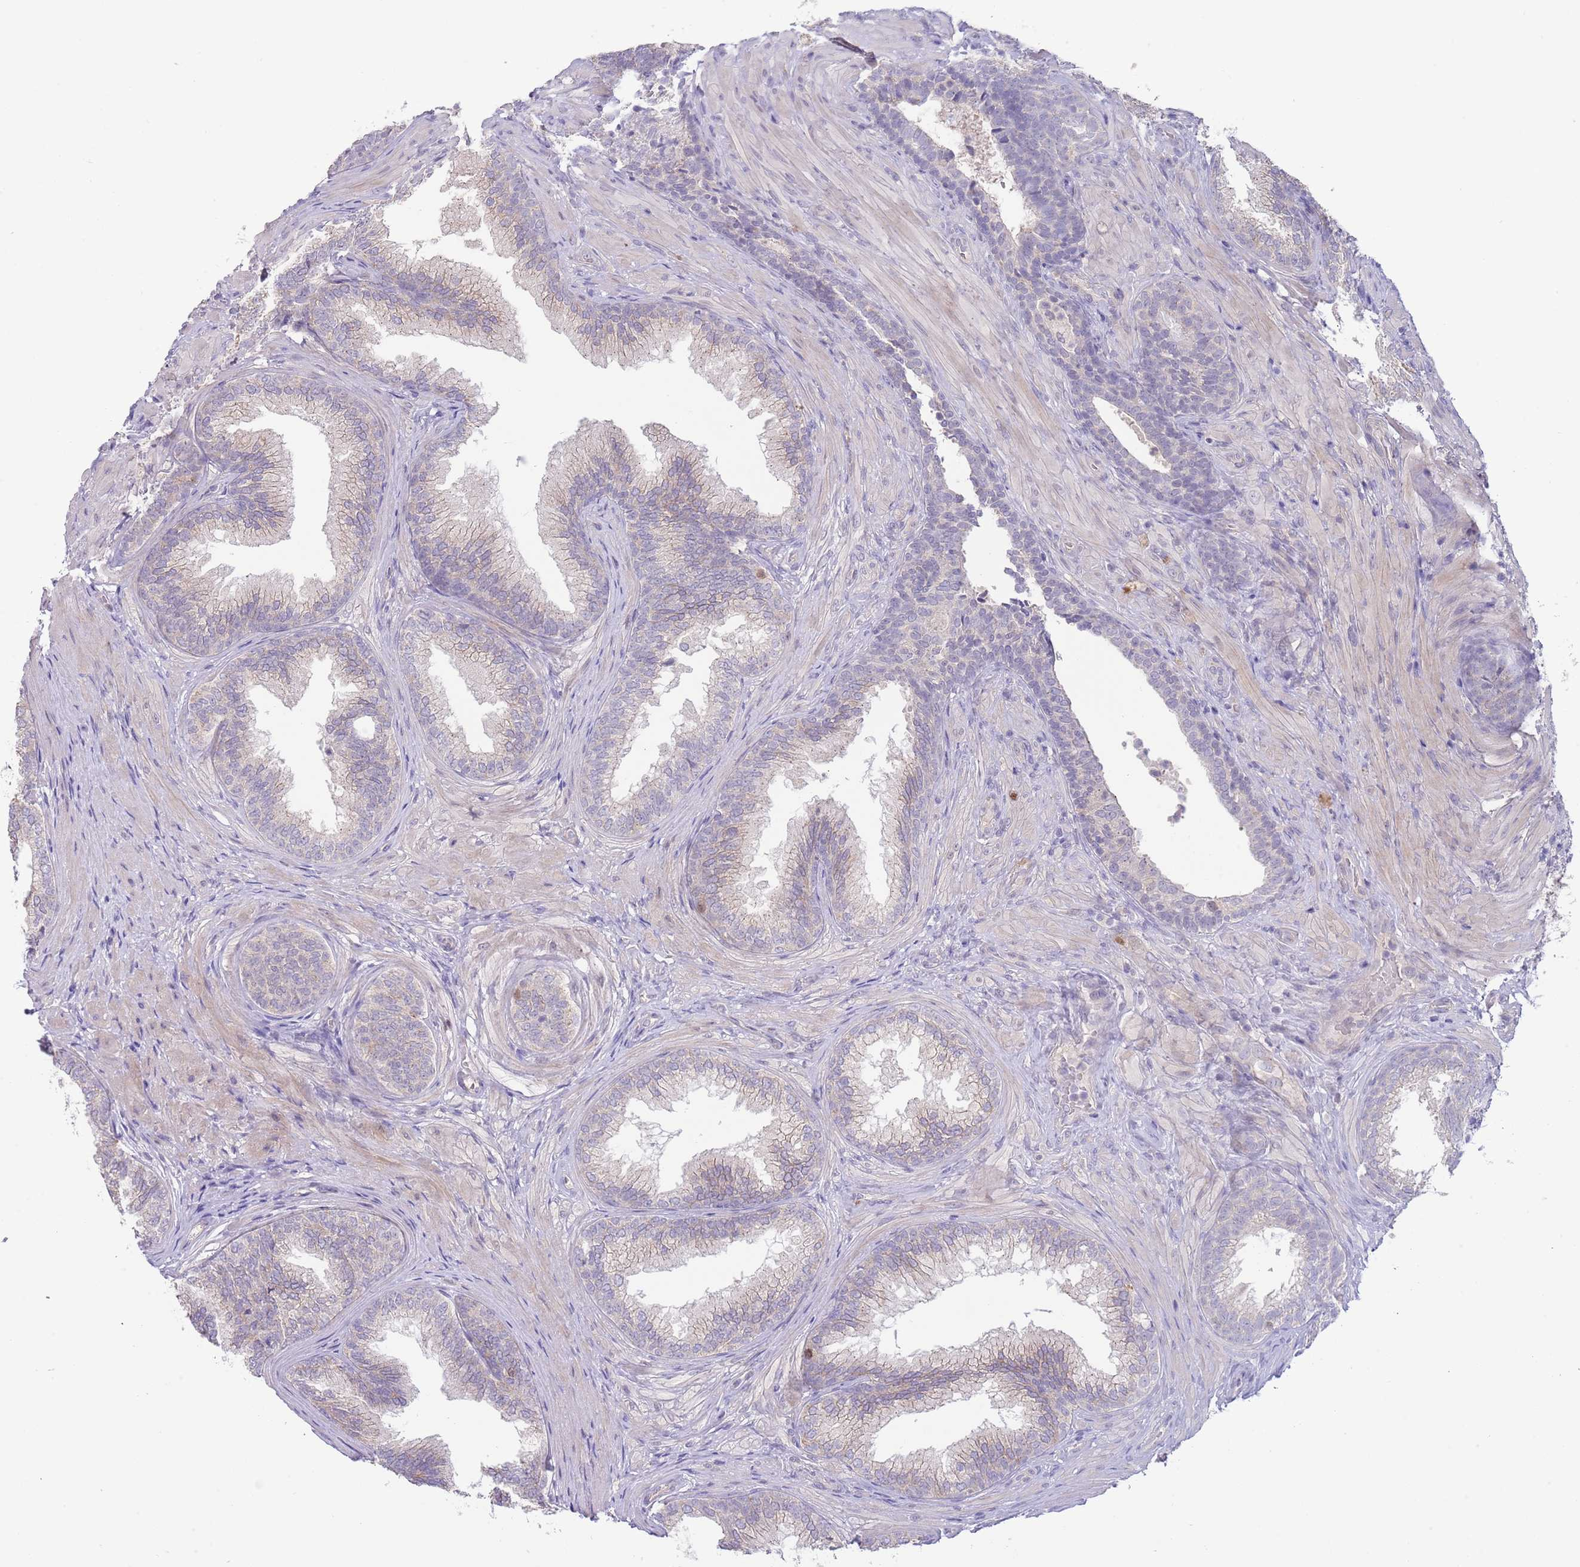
{"staining": {"intensity": "moderate", "quantity": "25%-75%", "location": "cytoplasmic/membranous"}, "tissue": "prostate", "cell_type": "Glandular cells", "image_type": "normal", "snomed": [{"axis": "morphology", "description": "Normal tissue, NOS"}, {"axis": "topography", "description": "Prostate"}], "caption": "Immunohistochemical staining of normal prostate shows 25%-75% levels of moderate cytoplasmic/membranous protein expression in about 25%-75% of glandular cells.", "gene": "PIMREG", "patient": {"sex": "male", "age": 76}}